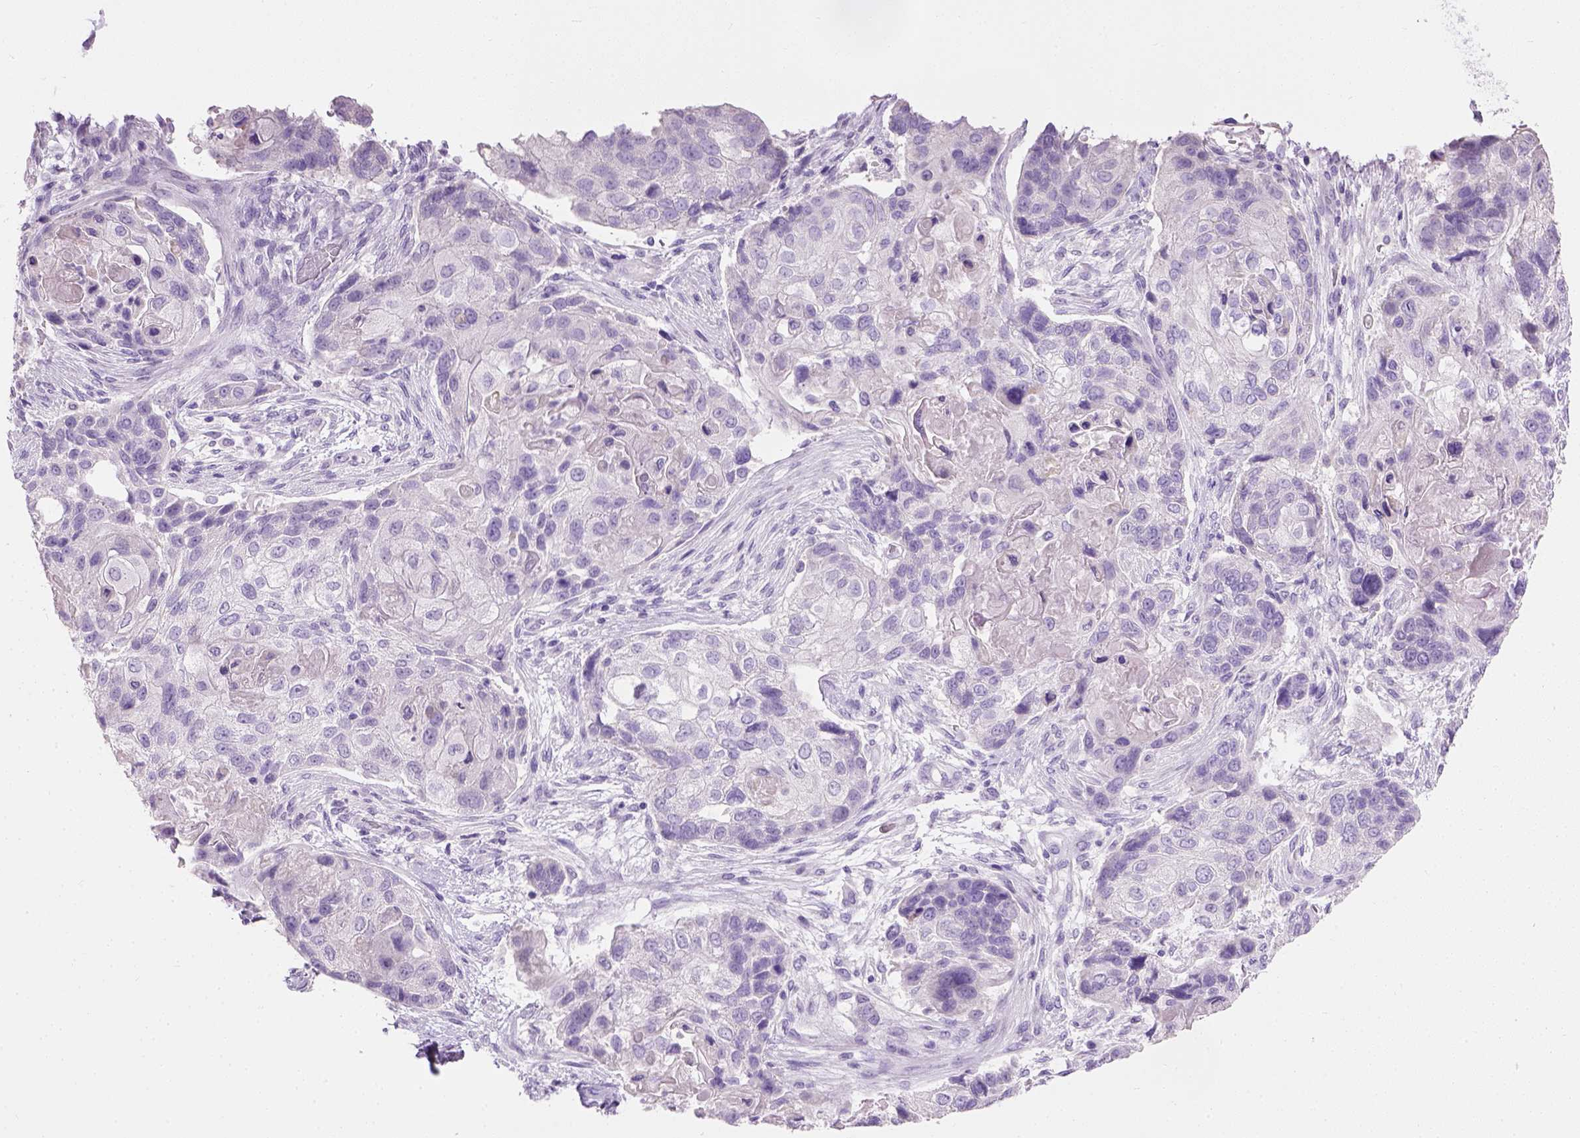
{"staining": {"intensity": "negative", "quantity": "none", "location": "none"}, "tissue": "lung cancer", "cell_type": "Tumor cells", "image_type": "cancer", "snomed": [{"axis": "morphology", "description": "Squamous cell carcinoma, NOS"}, {"axis": "topography", "description": "Lung"}], "caption": "Histopathology image shows no protein positivity in tumor cells of squamous cell carcinoma (lung) tissue.", "gene": "CYP24A1", "patient": {"sex": "male", "age": 69}}